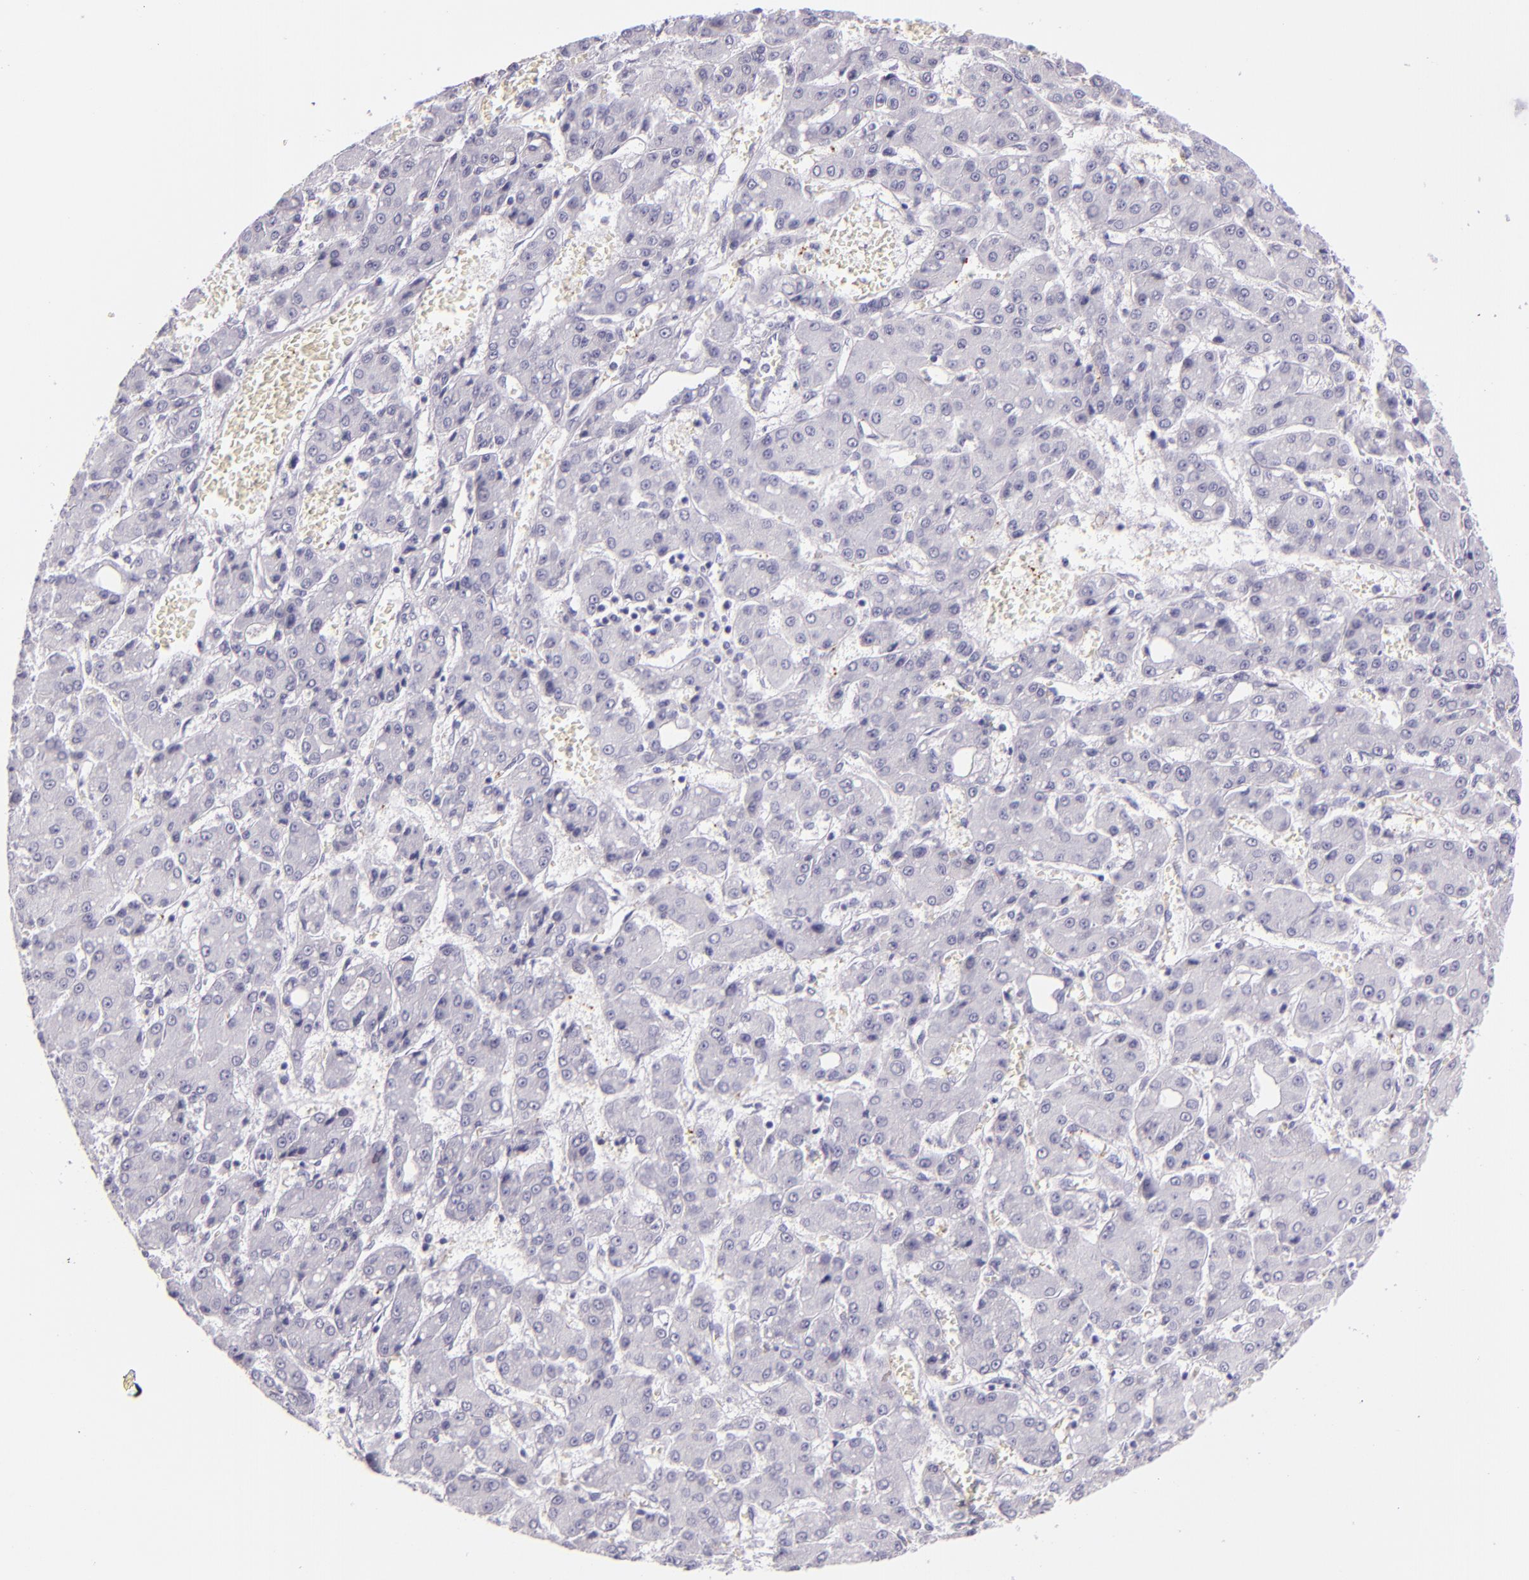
{"staining": {"intensity": "negative", "quantity": "none", "location": "none"}, "tissue": "liver cancer", "cell_type": "Tumor cells", "image_type": "cancer", "snomed": [{"axis": "morphology", "description": "Carcinoma, Hepatocellular, NOS"}, {"axis": "topography", "description": "Liver"}], "caption": "IHC photomicrograph of human hepatocellular carcinoma (liver) stained for a protein (brown), which displays no staining in tumor cells.", "gene": "SELP", "patient": {"sex": "male", "age": 69}}